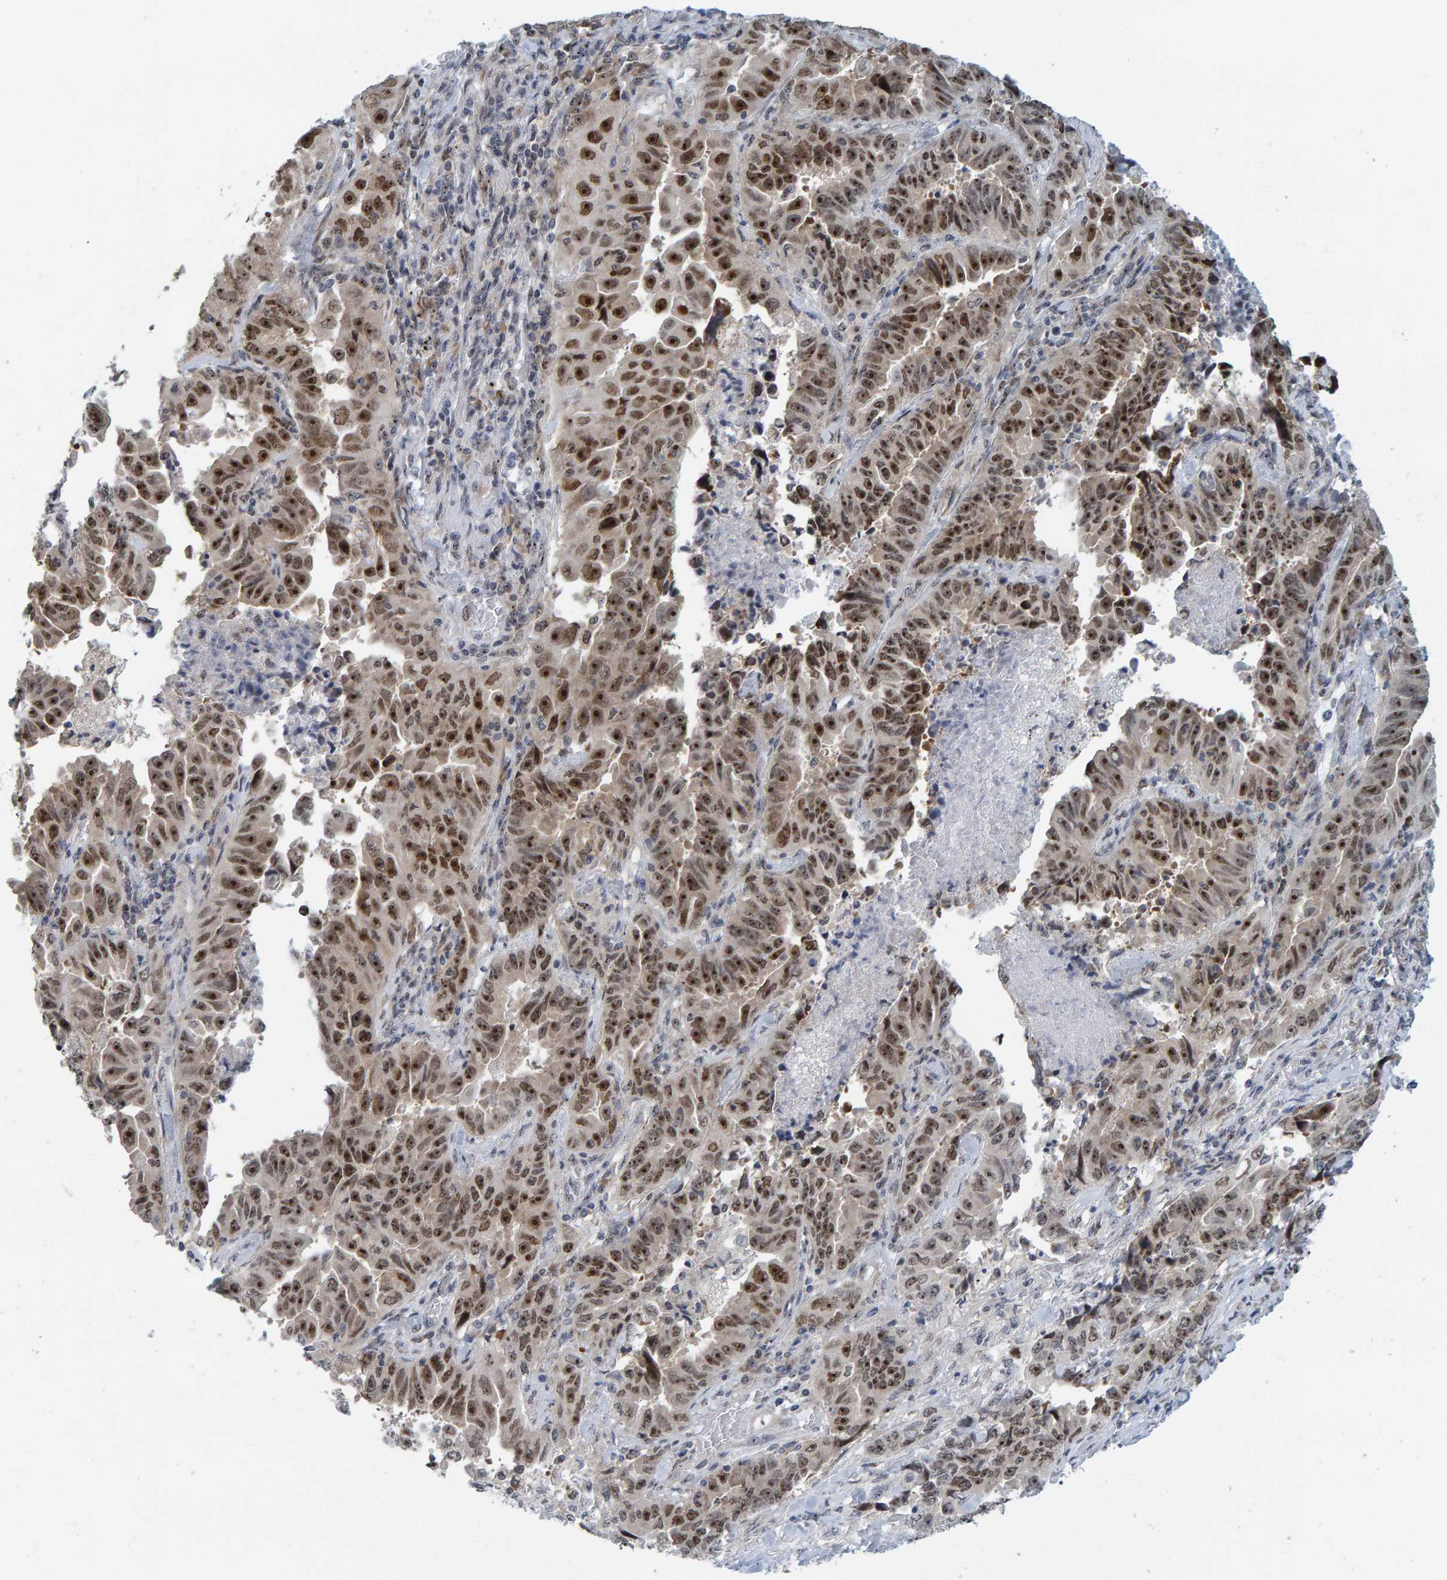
{"staining": {"intensity": "strong", "quantity": ">75%", "location": "nuclear"}, "tissue": "lung cancer", "cell_type": "Tumor cells", "image_type": "cancer", "snomed": [{"axis": "morphology", "description": "Adenocarcinoma, NOS"}, {"axis": "topography", "description": "Lung"}], "caption": "About >75% of tumor cells in lung cancer (adenocarcinoma) reveal strong nuclear protein expression as visualized by brown immunohistochemical staining.", "gene": "POLR1E", "patient": {"sex": "female", "age": 51}}